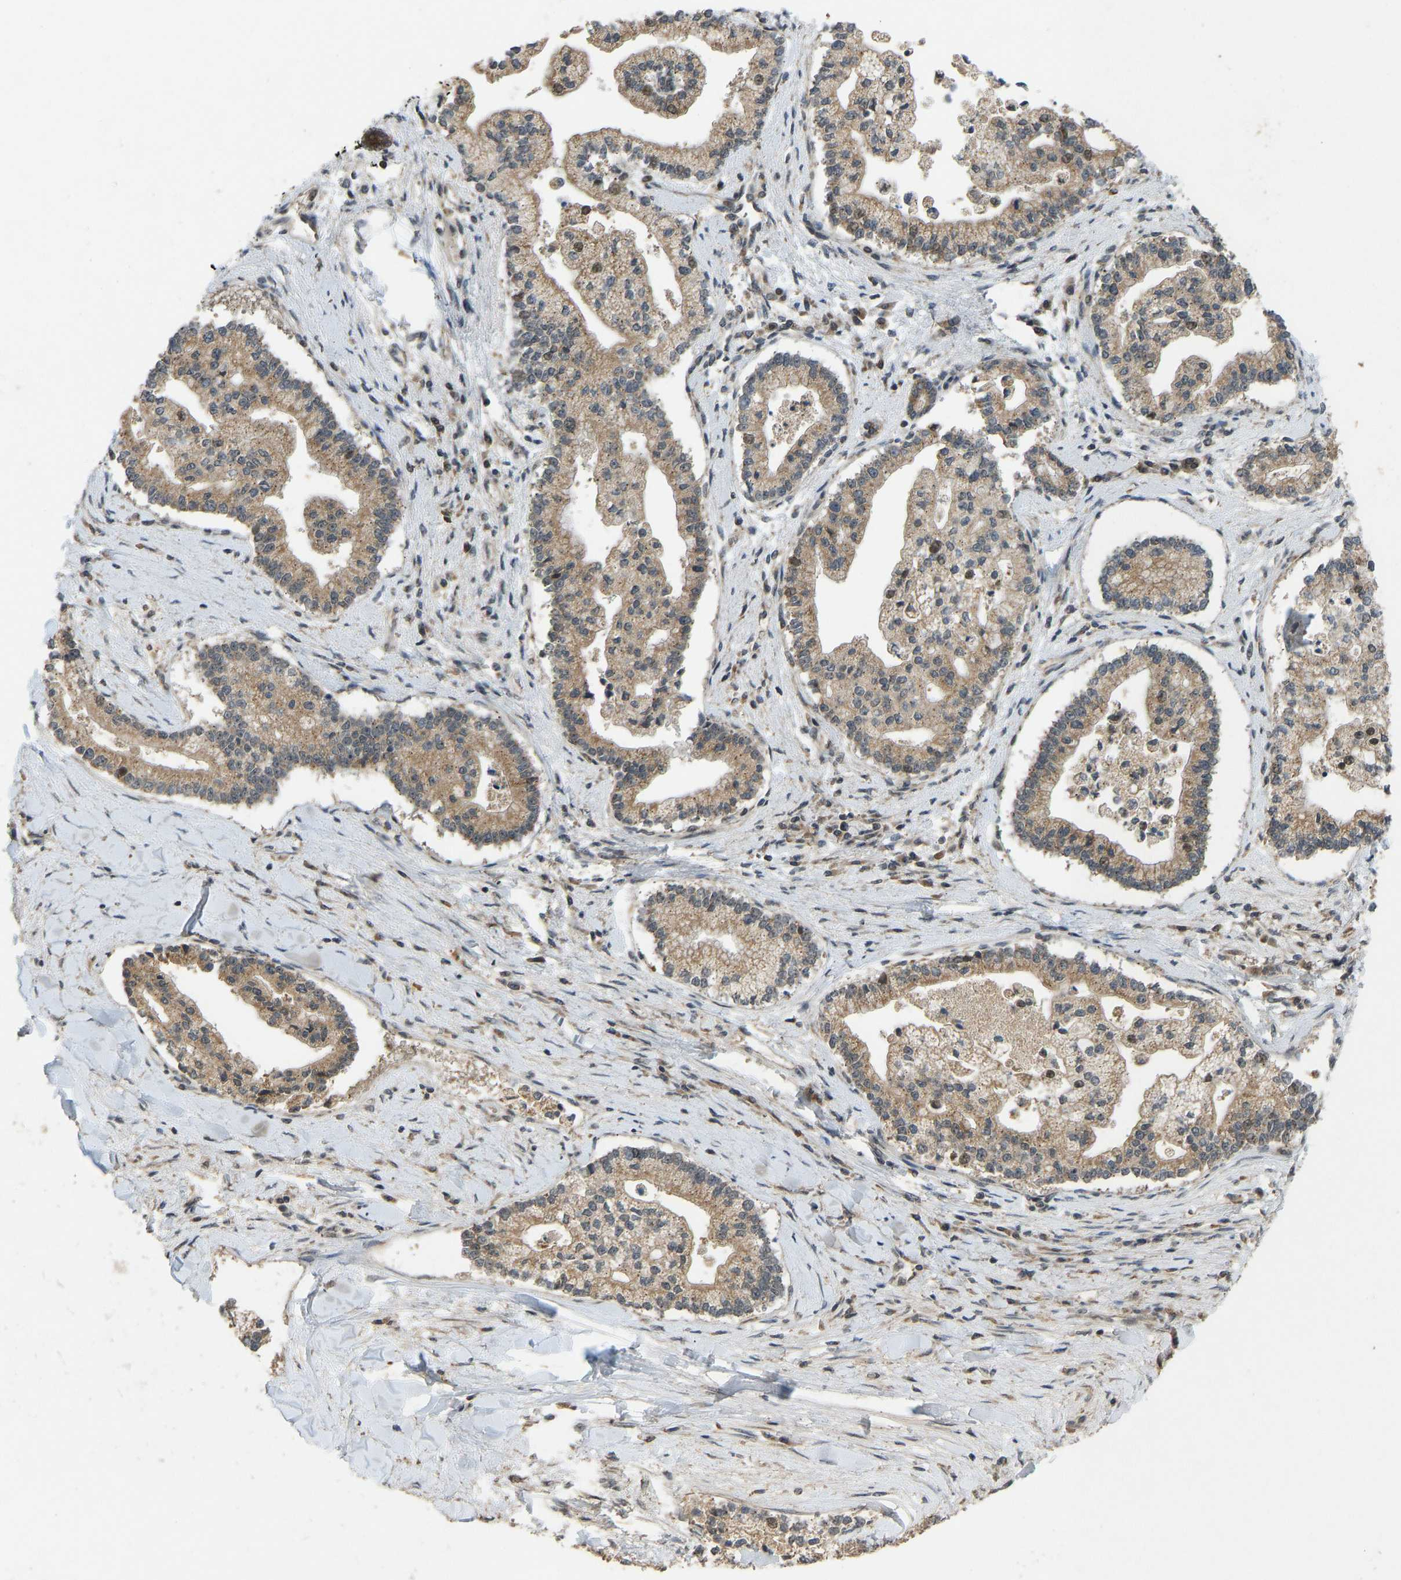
{"staining": {"intensity": "moderate", "quantity": ">75%", "location": "cytoplasmic/membranous"}, "tissue": "liver cancer", "cell_type": "Tumor cells", "image_type": "cancer", "snomed": [{"axis": "morphology", "description": "Cholangiocarcinoma"}, {"axis": "topography", "description": "Liver"}], "caption": "Approximately >75% of tumor cells in liver cancer (cholangiocarcinoma) exhibit moderate cytoplasmic/membranous protein expression as visualized by brown immunohistochemical staining.", "gene": "ACADS", "patient": {"sex": "male", "age": 50}}